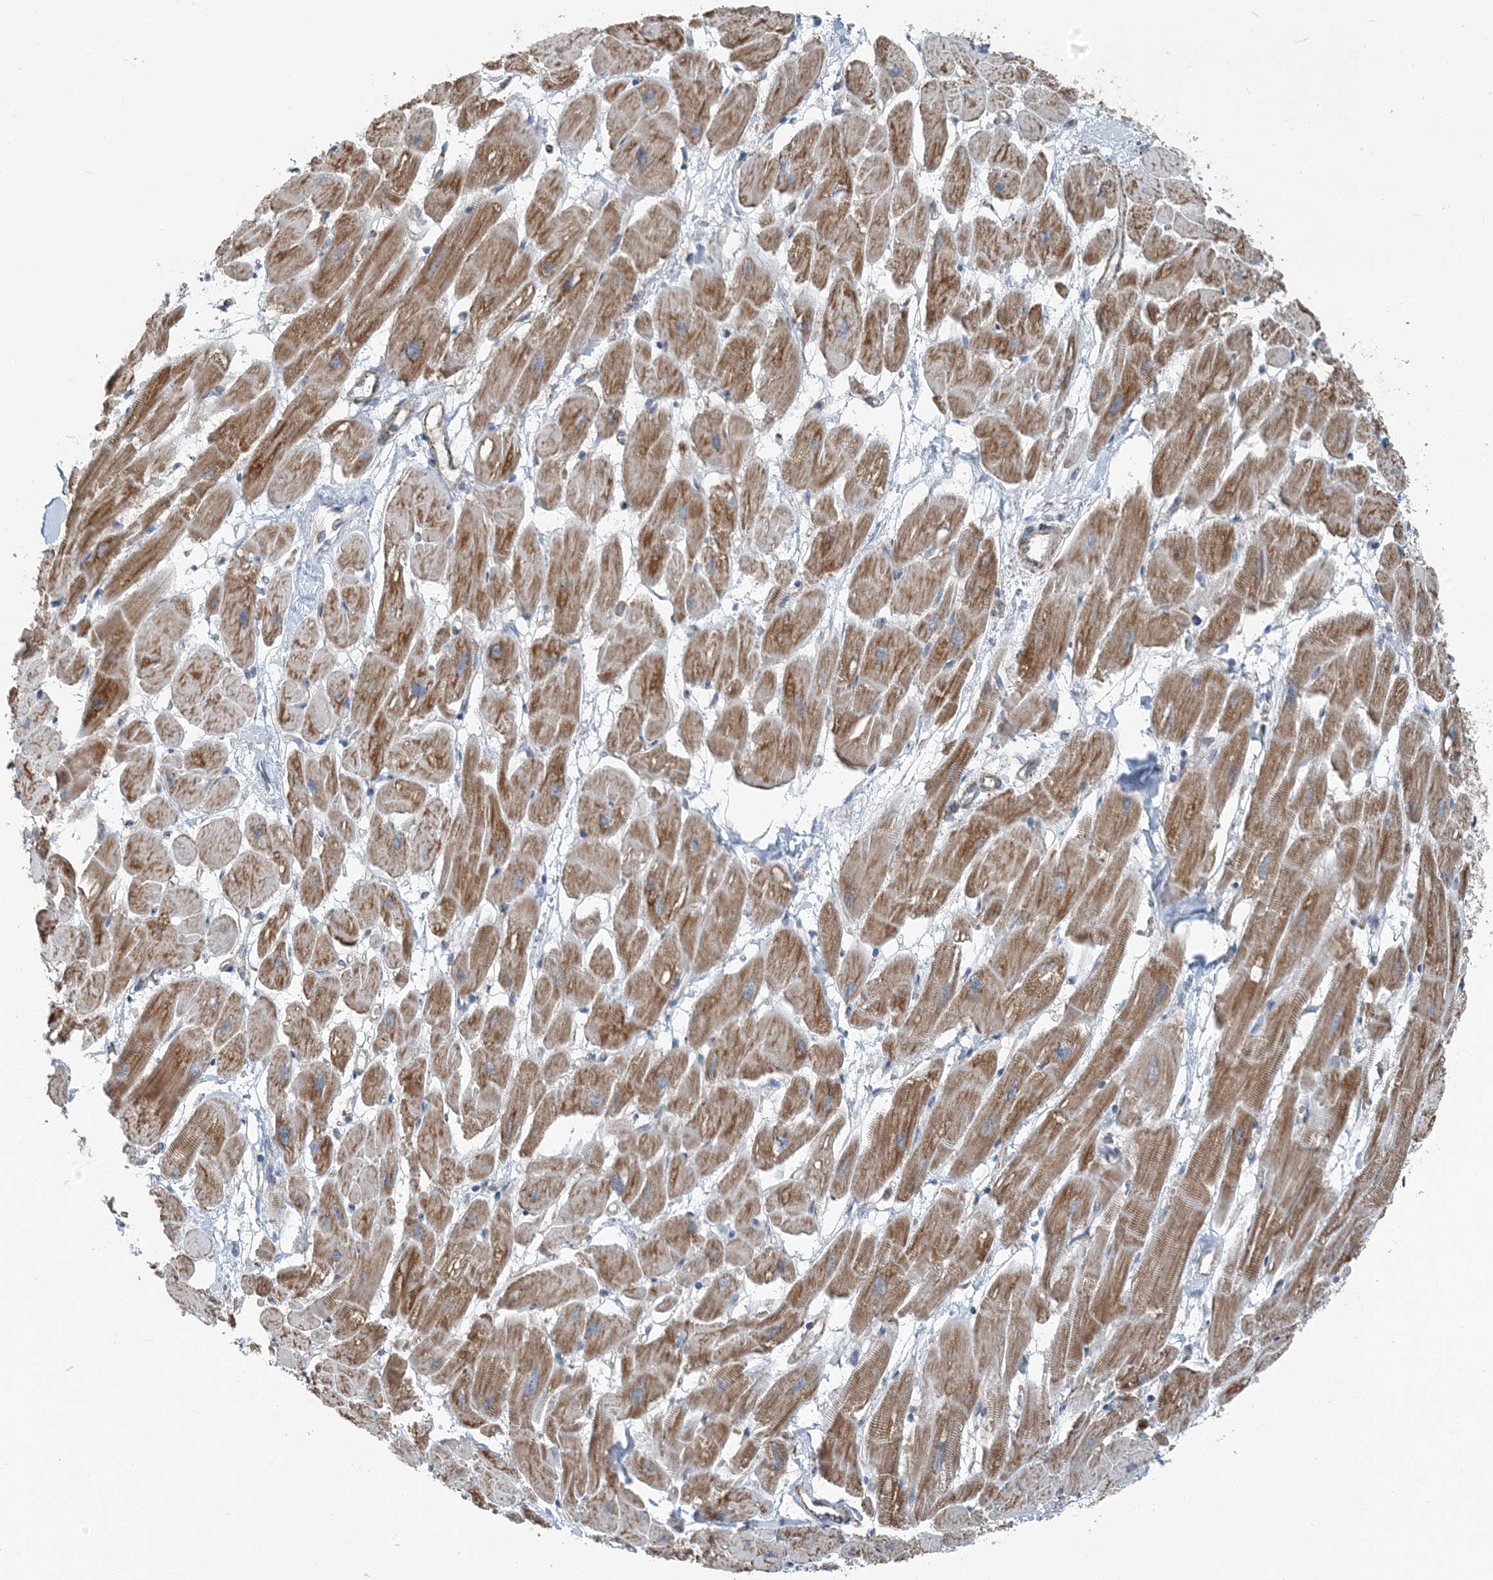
{"staining": {"intensity": "moderate", "quantity": ">75%", "location": "cytoplasmic/membranous"}, "tissue": "heart muscle", "cell_type": "Cardiomyocytes", "image_type": "normal", "snomed": [{"axis": "morphology", "description": "Normal tissue, NOS"}, {"axis": "topography", "description": "Heart"}], "caption": "A high-resolution histopathology image shows IHC staining of normal heart muscle, which displays moderate cytoplasmic/membranous positivity in approximately >75% of cardiomyocytes. (Brightfield microscopy of DAB IHC at high magnification).", "gene": "PILRB", "patient": {"sex": "female", "age": 54}}